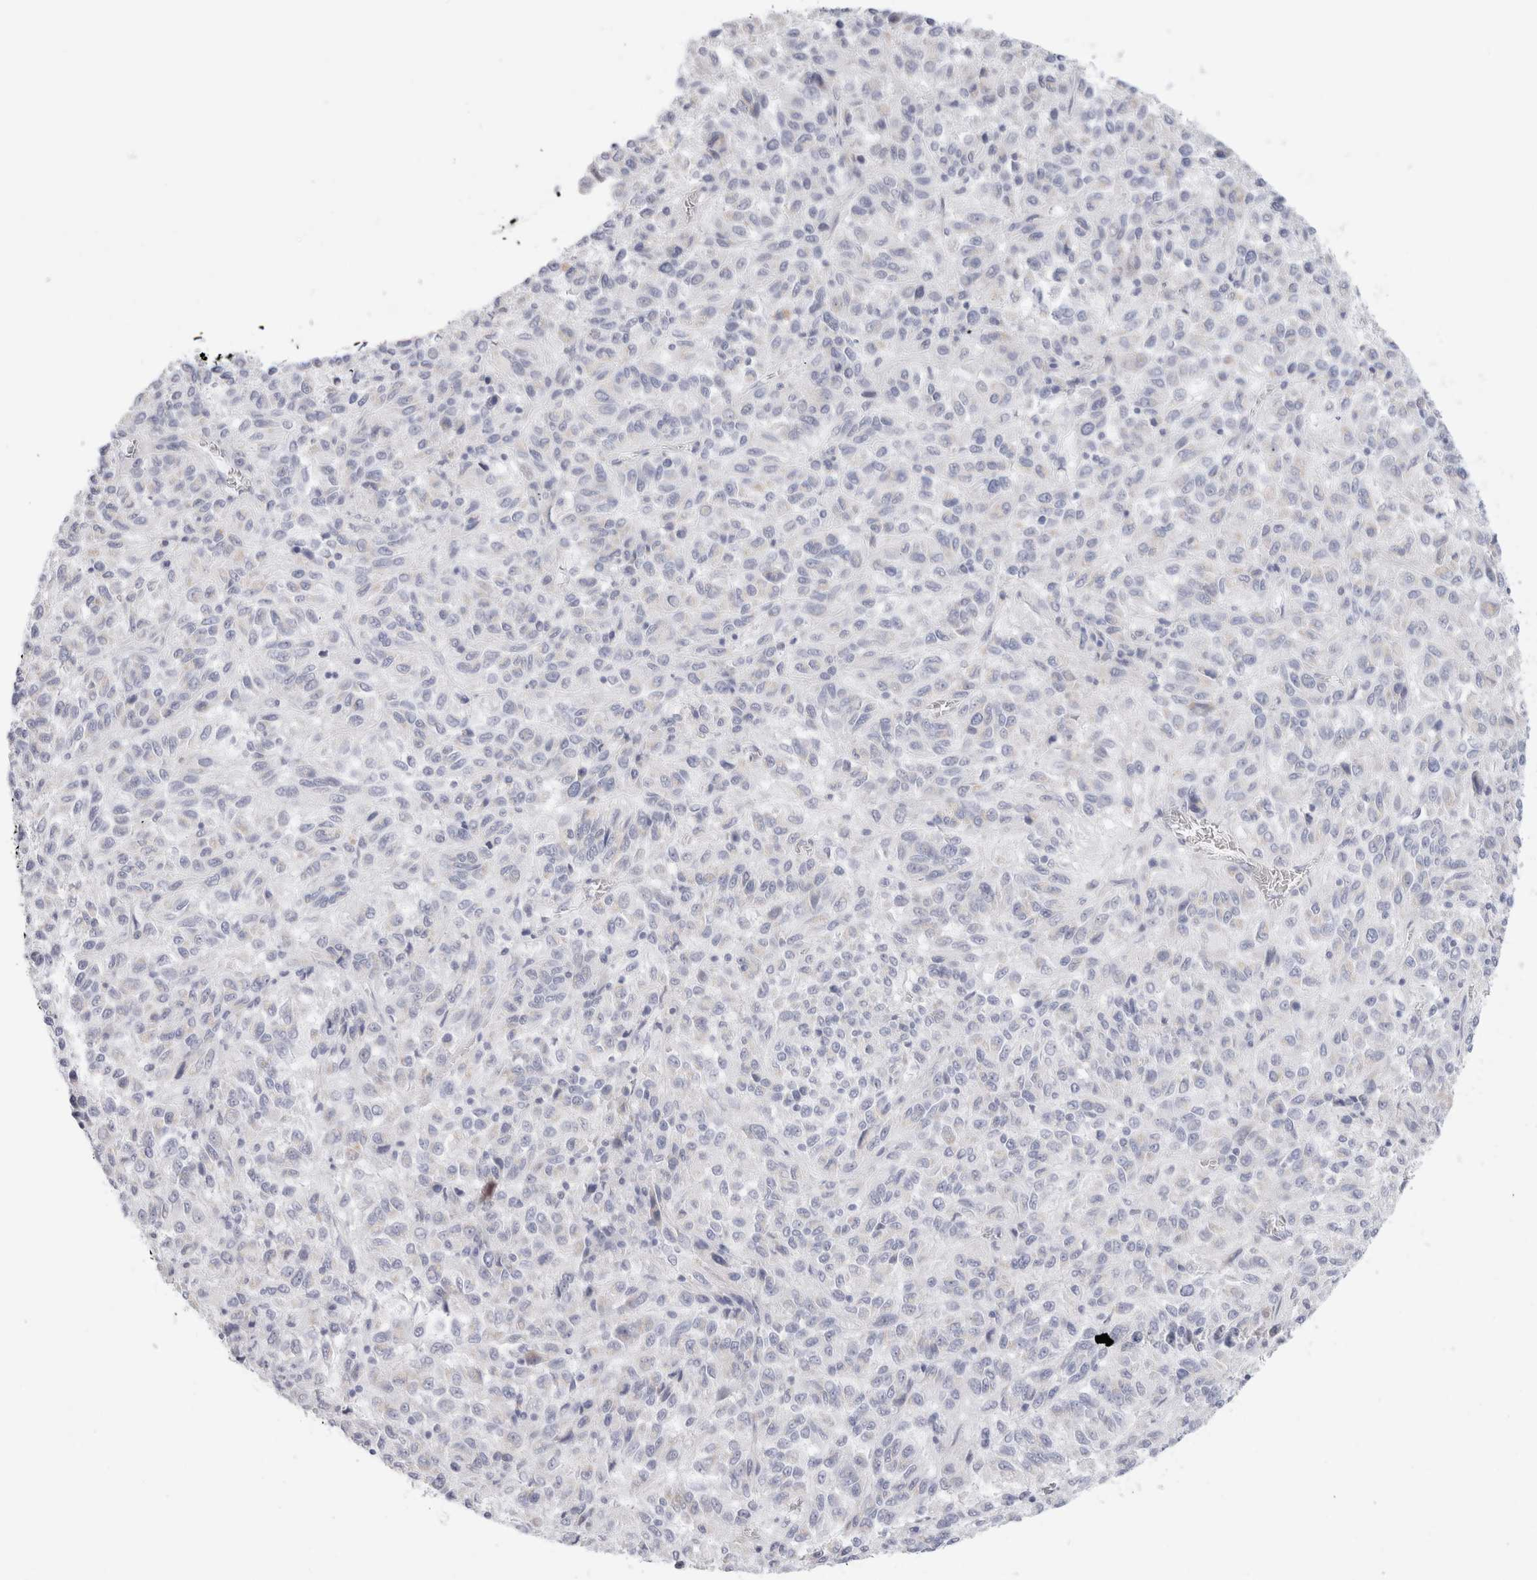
{"staining": {"intensity": "negative", "quantity": "none", "location": "none"}, "tissue": "melanoma", "cell_type": "Tumor cells", "image_type": "cancer", "snomed": [{"axis": "morphology", "description": "Malignant melanoma, Metastatic site"}, {"axis": "topography", "description": "Lung"}], "caption": "DAB (3,3'-diaminobenzidine) immunohistochemical staining of human malignant melanoma (metastatic site) demonstrates no significant expression in tumor cells.", "gene": "MUC15", "patient": {"sex": "male", "age": 64}}